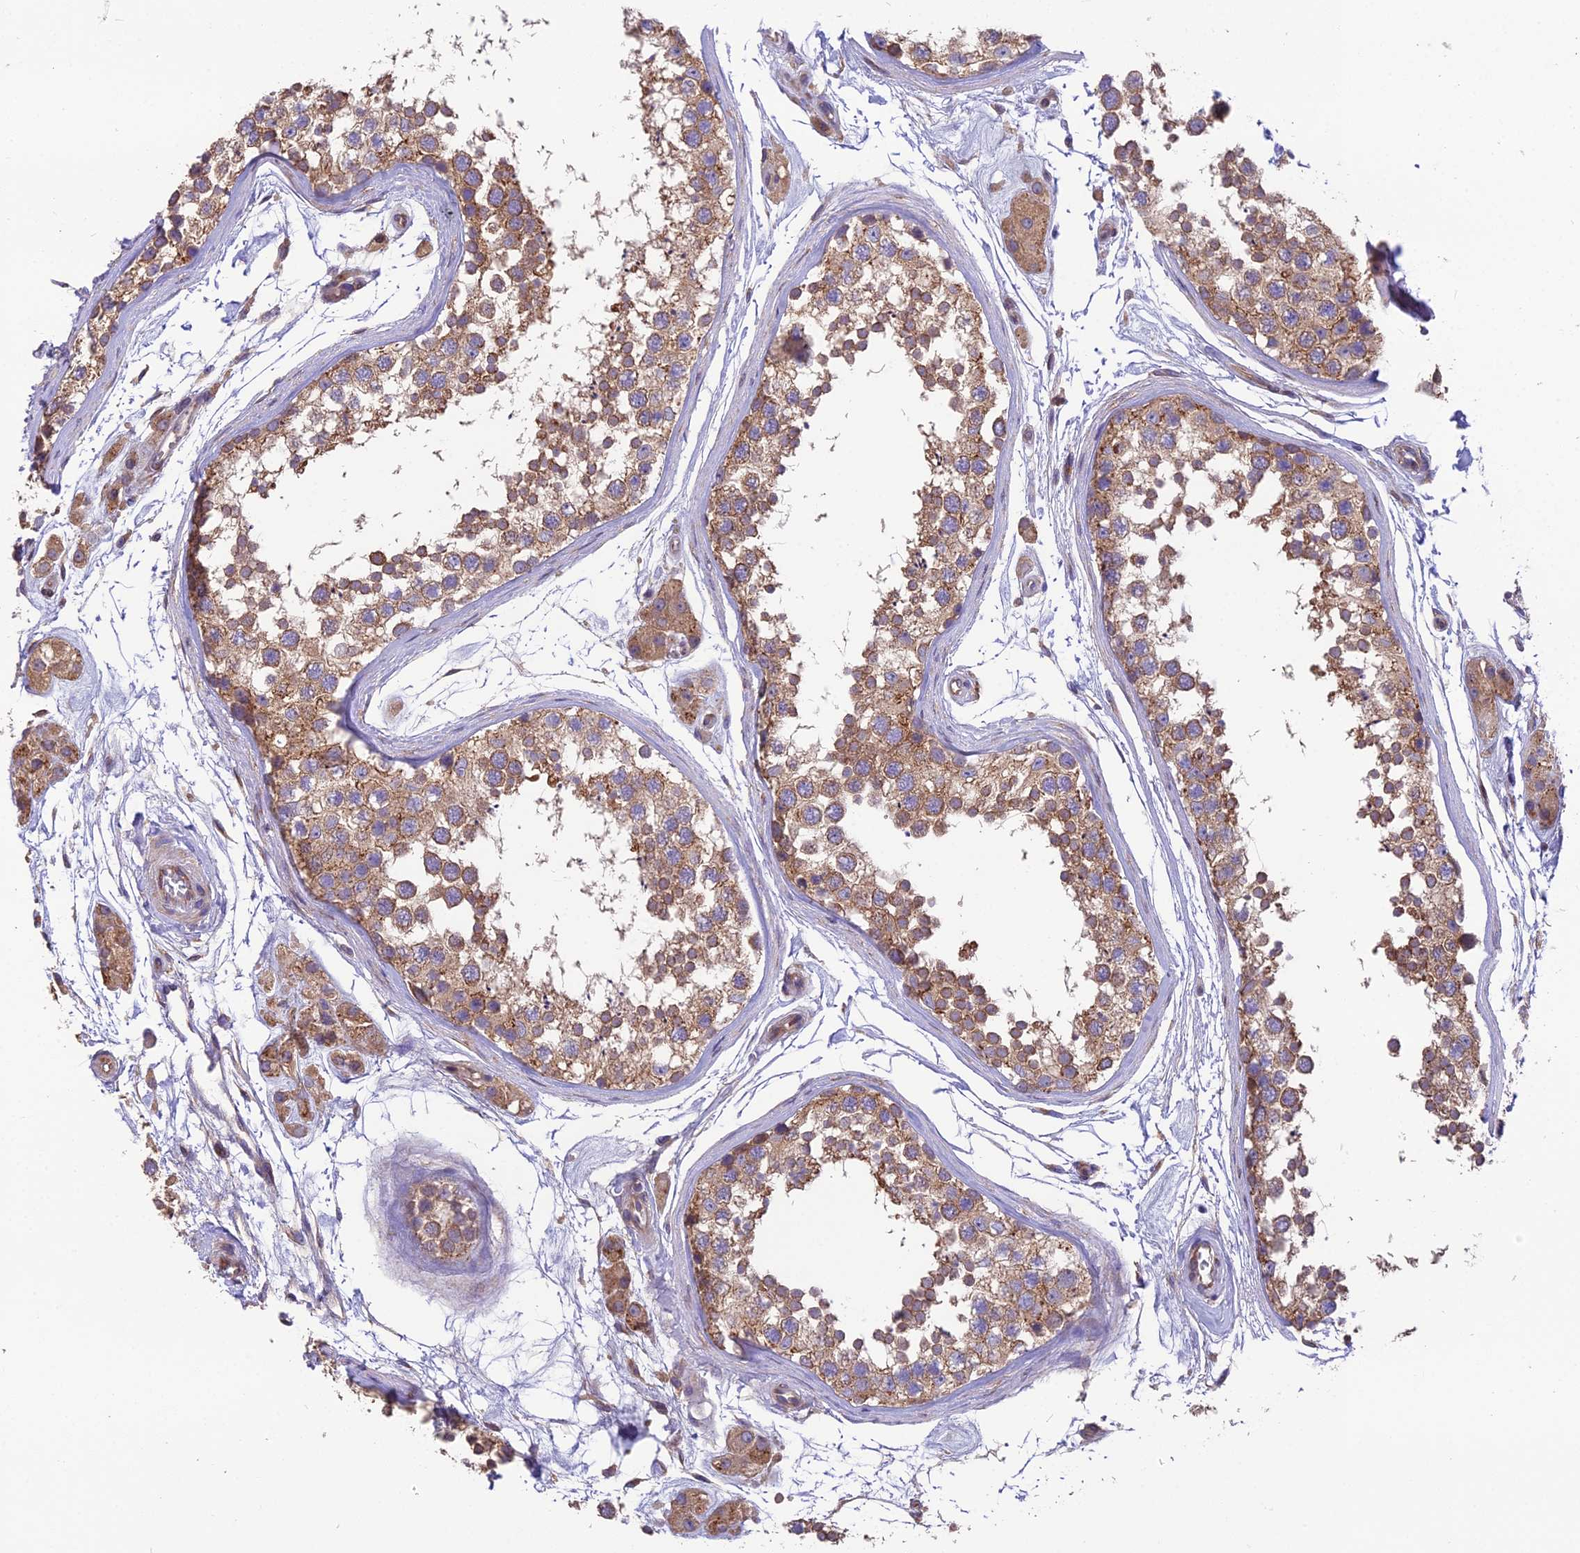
{"staining": {"intensity": "moderate", "quantity": ">75%", "location": "cytoplasmic/membranous"}, "tissue": "testis", "cell_type": "Cells in seminiferous ducts", "image_type": "normal", "snomed": [{"axis": "morphology", "description": "Normal tissue, NOS"}, {"axis": "topography", "description": "Testis"}], "caption": "An immunohistochemistry (IHC) histopathology image of unremarkable tissue is shown. Protein staining in brown highlights moderate cytoplasmic/membranous positivity in testis within cells in seminiferous ducts.", "gene": "BLOC1S4", "patient": {"sex": "male", "age": 56}}